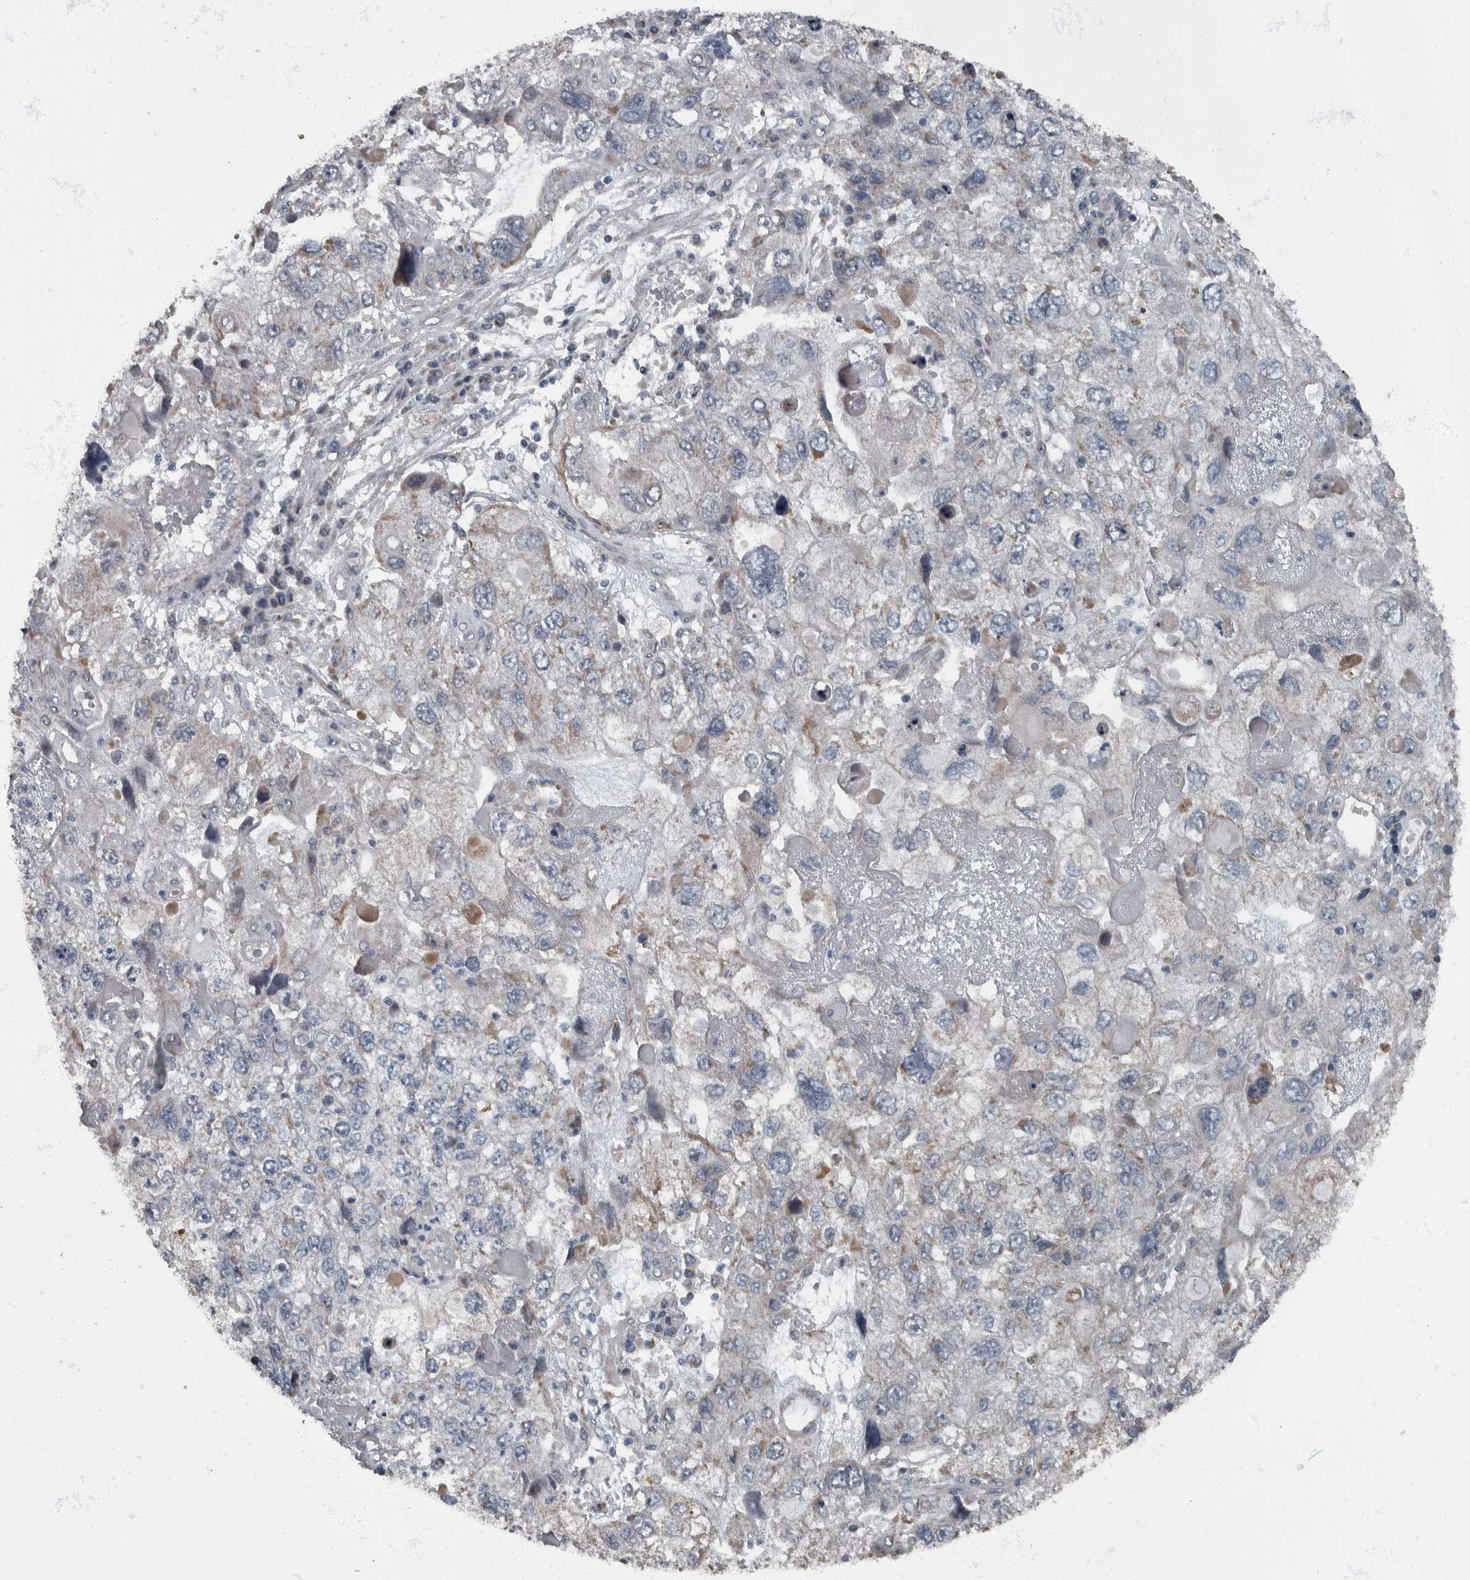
{"staining": {"intensity": "negative", "quantity": "none", "location": "none"}, "tissue": "endometrial cancer", "cell_type": "Tumor cells", "image_type": "cancer", "snomed": [{"axis": "morphology", "description": "Adenocarcinoma, NOS"}, {"axis": "topography", "description": "Endometrium"}], "caption": "Immunohistochemistry (IHC) micrograph of neoplastic tissue: endometrial cancer stained with DAB (3,3'-diaminobenzidine) shows no significant protein staining in tumor cells.", "gene": "RABGGTB", "patient": {"sex": "female", "age": 49}}